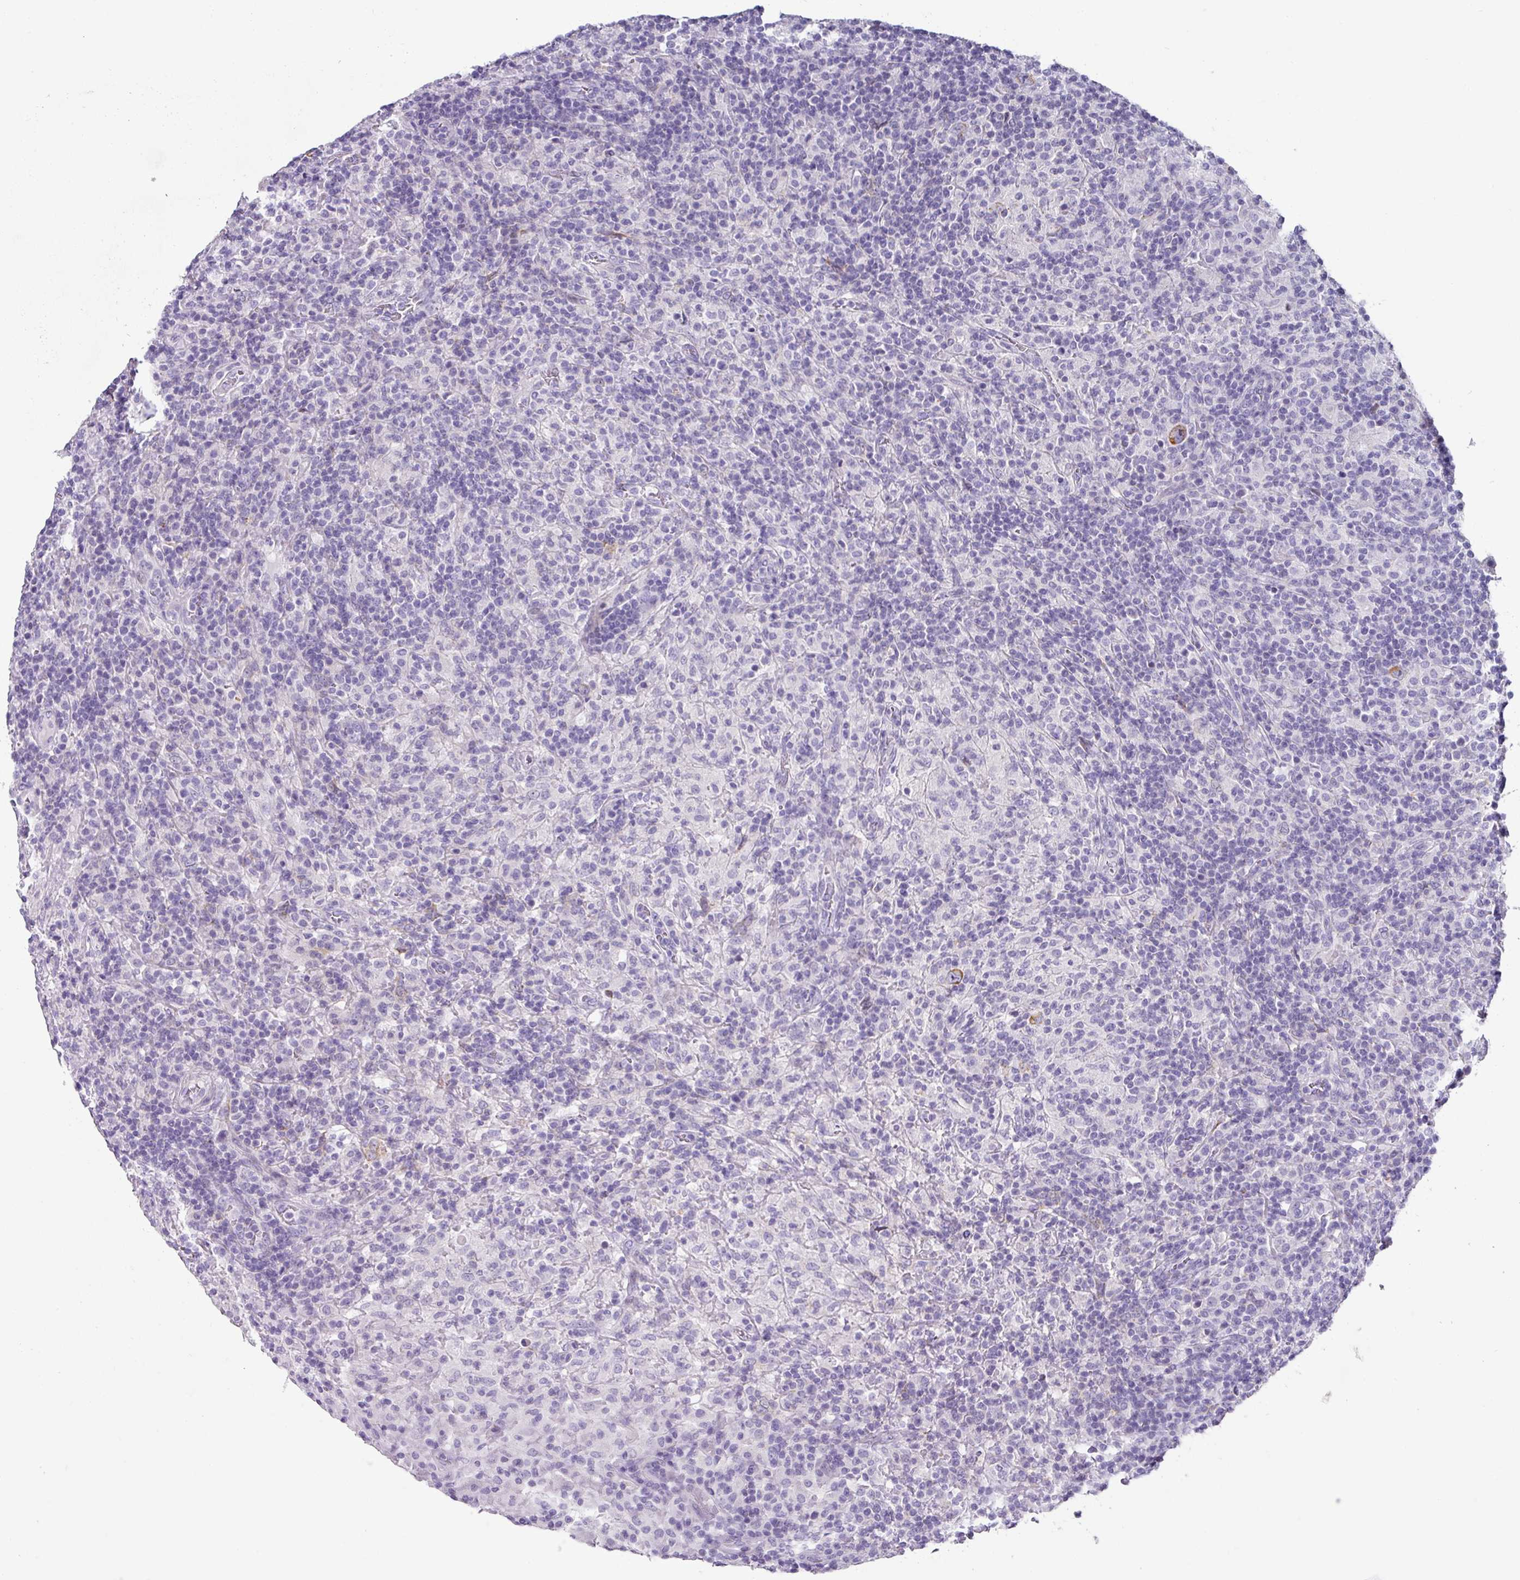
{"staining": {"intensity": "negative", "quantity": "none", "location": "none"}, "tissue": "lymphoma", "cell_type": "Tumor cells", "image_type": "cancer", "snomed": [{"axis": "morphology", "description": "Hodgkin's disease, NOS"}, {"axis": "topography", "description": "Lymph node"}], "caption": "Tumor cells are negative for protein expression in human lymphoma.", "gene": "ANKRD29", "patient": {"sex": "male", "age": 70}}